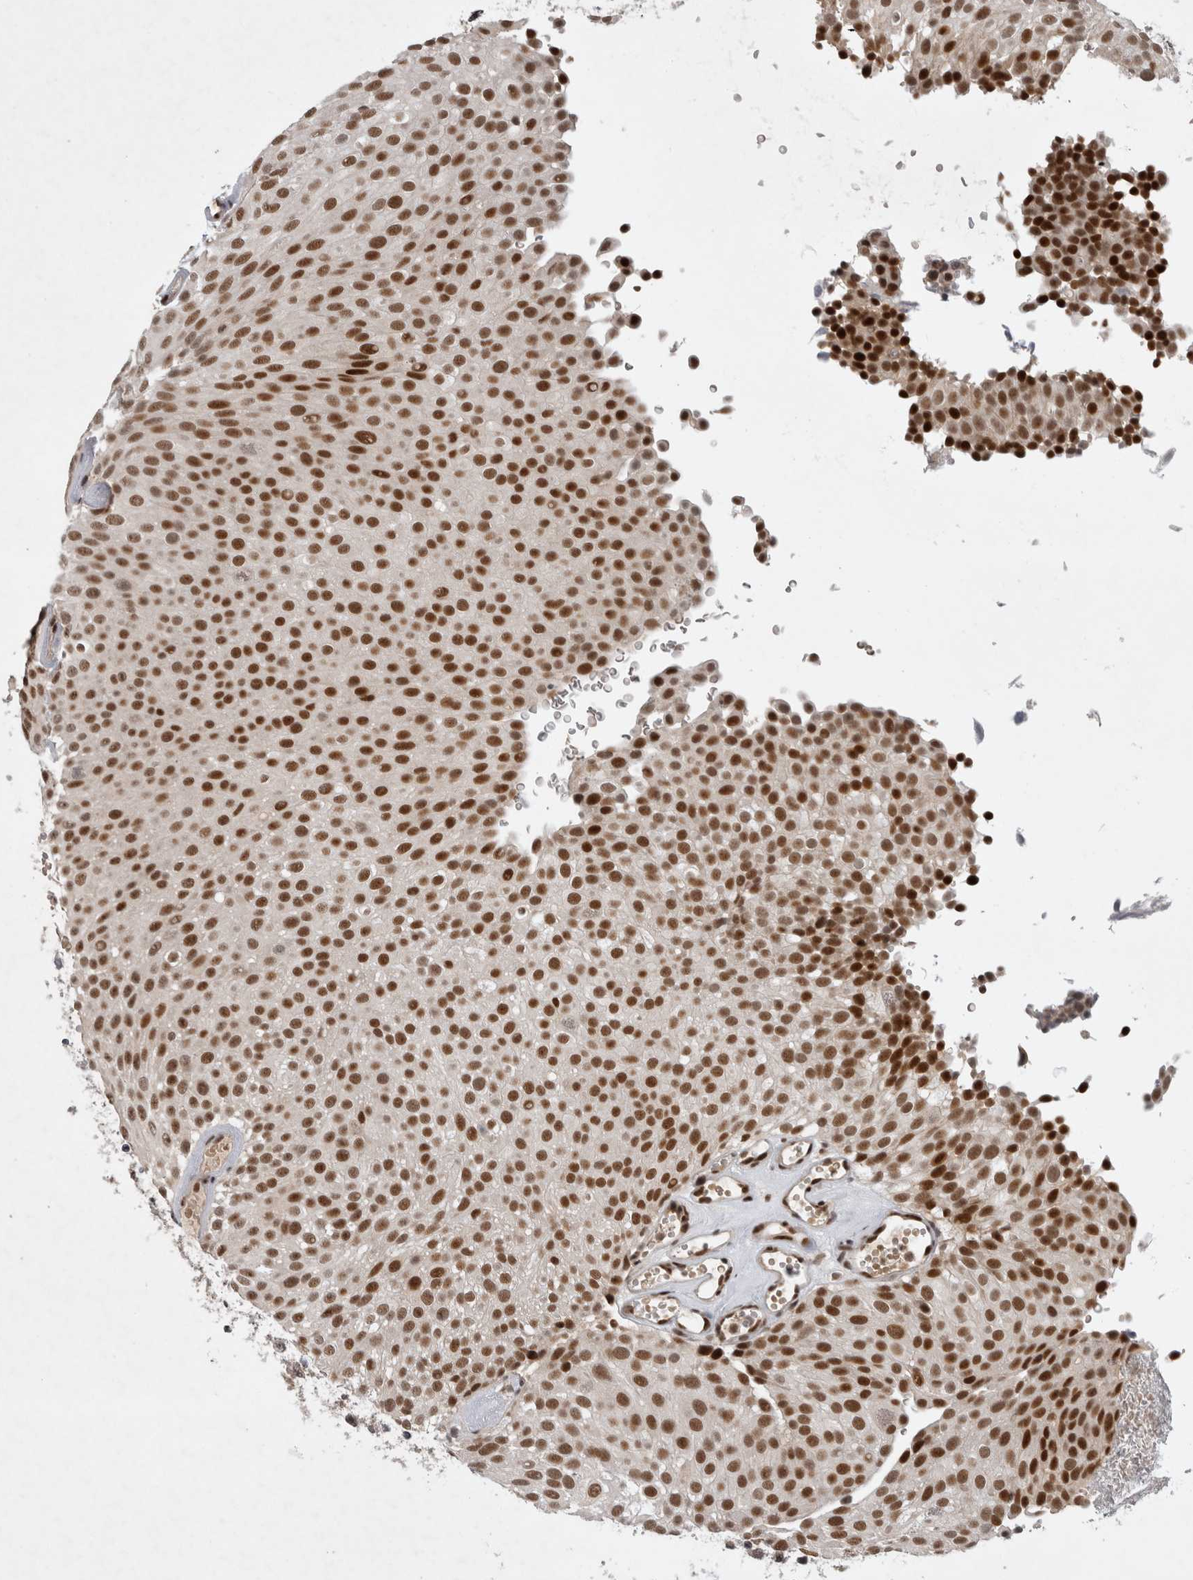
{"staining": {"intensity": "strong", "quantity": ">75%", "location": "nuclear"}, "tissue": "urothelial cancer", "cell_type": "Tumor cells", "image_type": "cancer", "snomed": [{"axis": "morphology", "description": "Urothelial carcinoma, Low grade"}, {"axis": "topography", "description": "Urinary bladder"}], "caption": "A histopathology image showing strong nuclear staining in approximately >75% of tumor cells in urothelial cancer, as visualized by brown immunohistochemical staining.", "gene": "HESX1", "patient": {"sex": "male", "age": 78}}